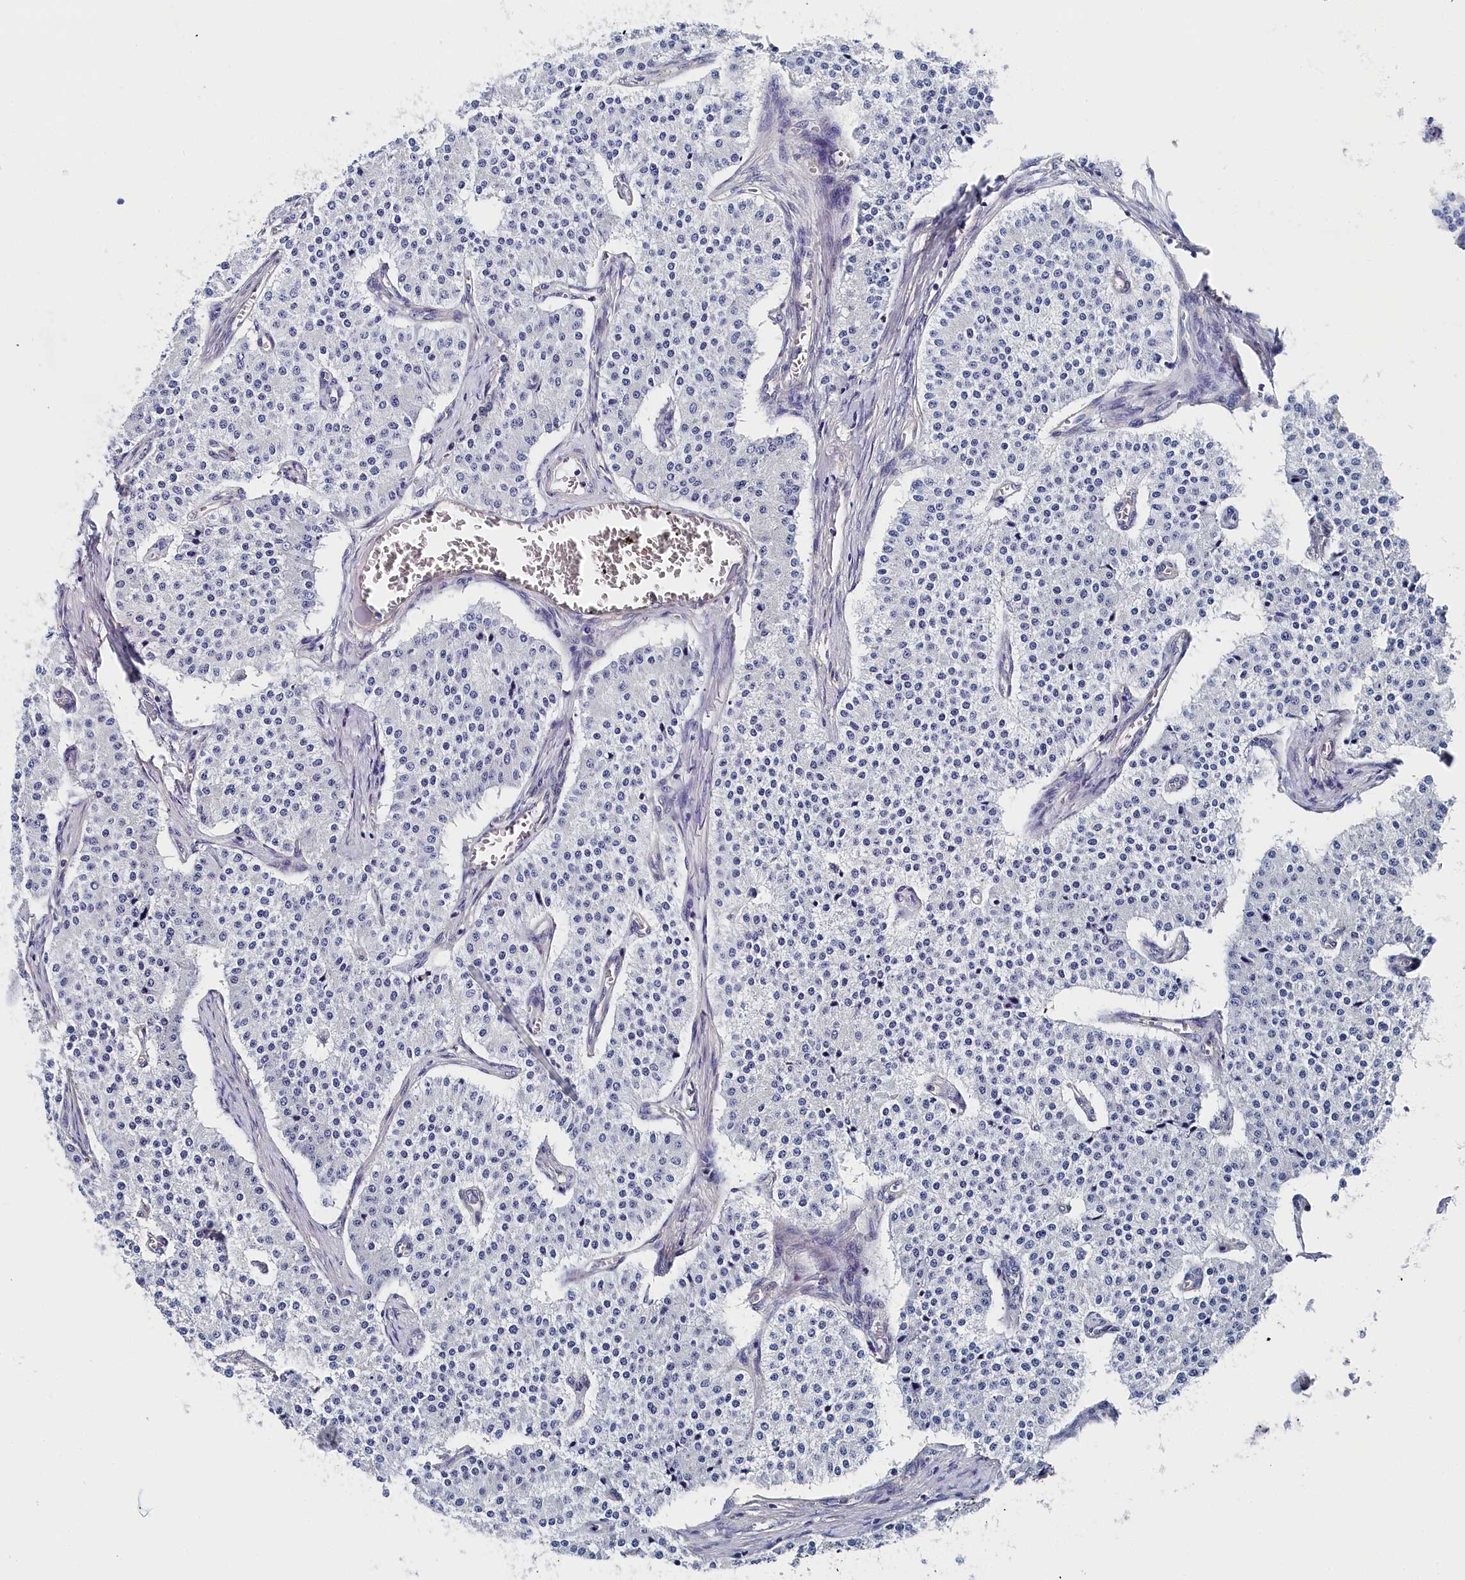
{"staining": {"intensity": "negative", "quantity": "none", "location": "none"}, "tissue": "carcinoid", "cell_type": "Tumor cells", "image_type": "cancer", "snomed": [{"axis": "morphology", "description": "Carcinoid, malignant, NOS"}, {"axis": "topography", "description": "Colon"}], "caption": "Immunohistochemistry histopathology image of carcinoid stained for a protein (brown), which exhibits no expression in tumor cells.", "gene": "BHMT", "patient": {"sex": "female", "age": 52}}